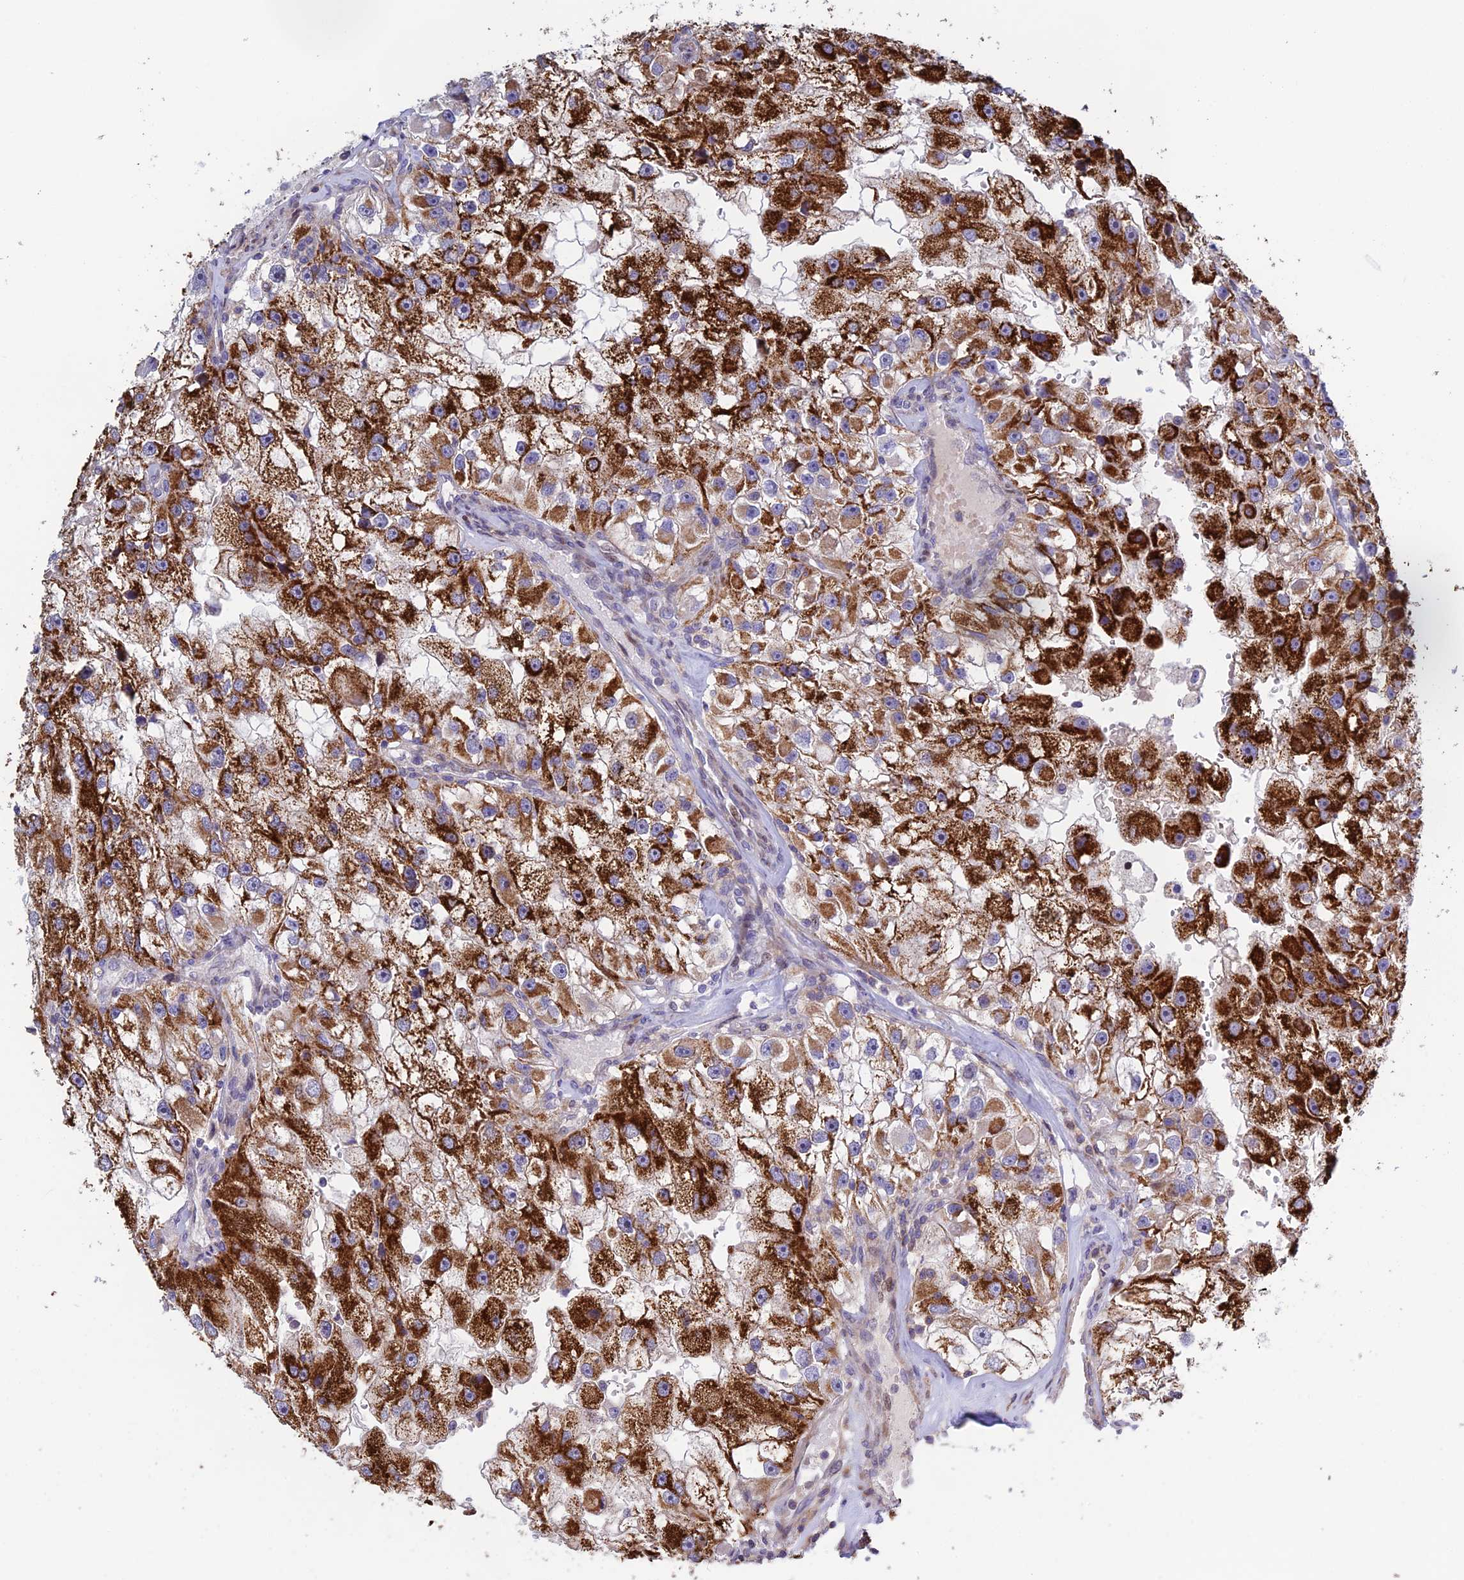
{"staining": {"intensity": "strong", "quantity": ">75%", "location": "cytoplasmic/membranous"}, "tissue": "renal cancer", "cell_type": "Tumor cells", "image_type": "cancer", "snomed": [{"axis": "morphology", "description": "Adenocarcinoma, NOS"}, {"axis": "topography", "description": "Kidney"}], "caption": "An immunohistochemistry micrograph of tumor tissue is shown. Protein staining in brown labels strong cytoplasmic/membranous positivity in renal adenocarcinoma within tumor cells.", "gene": "PRIM1", "patient": {"sex": "male", "age": 63}}